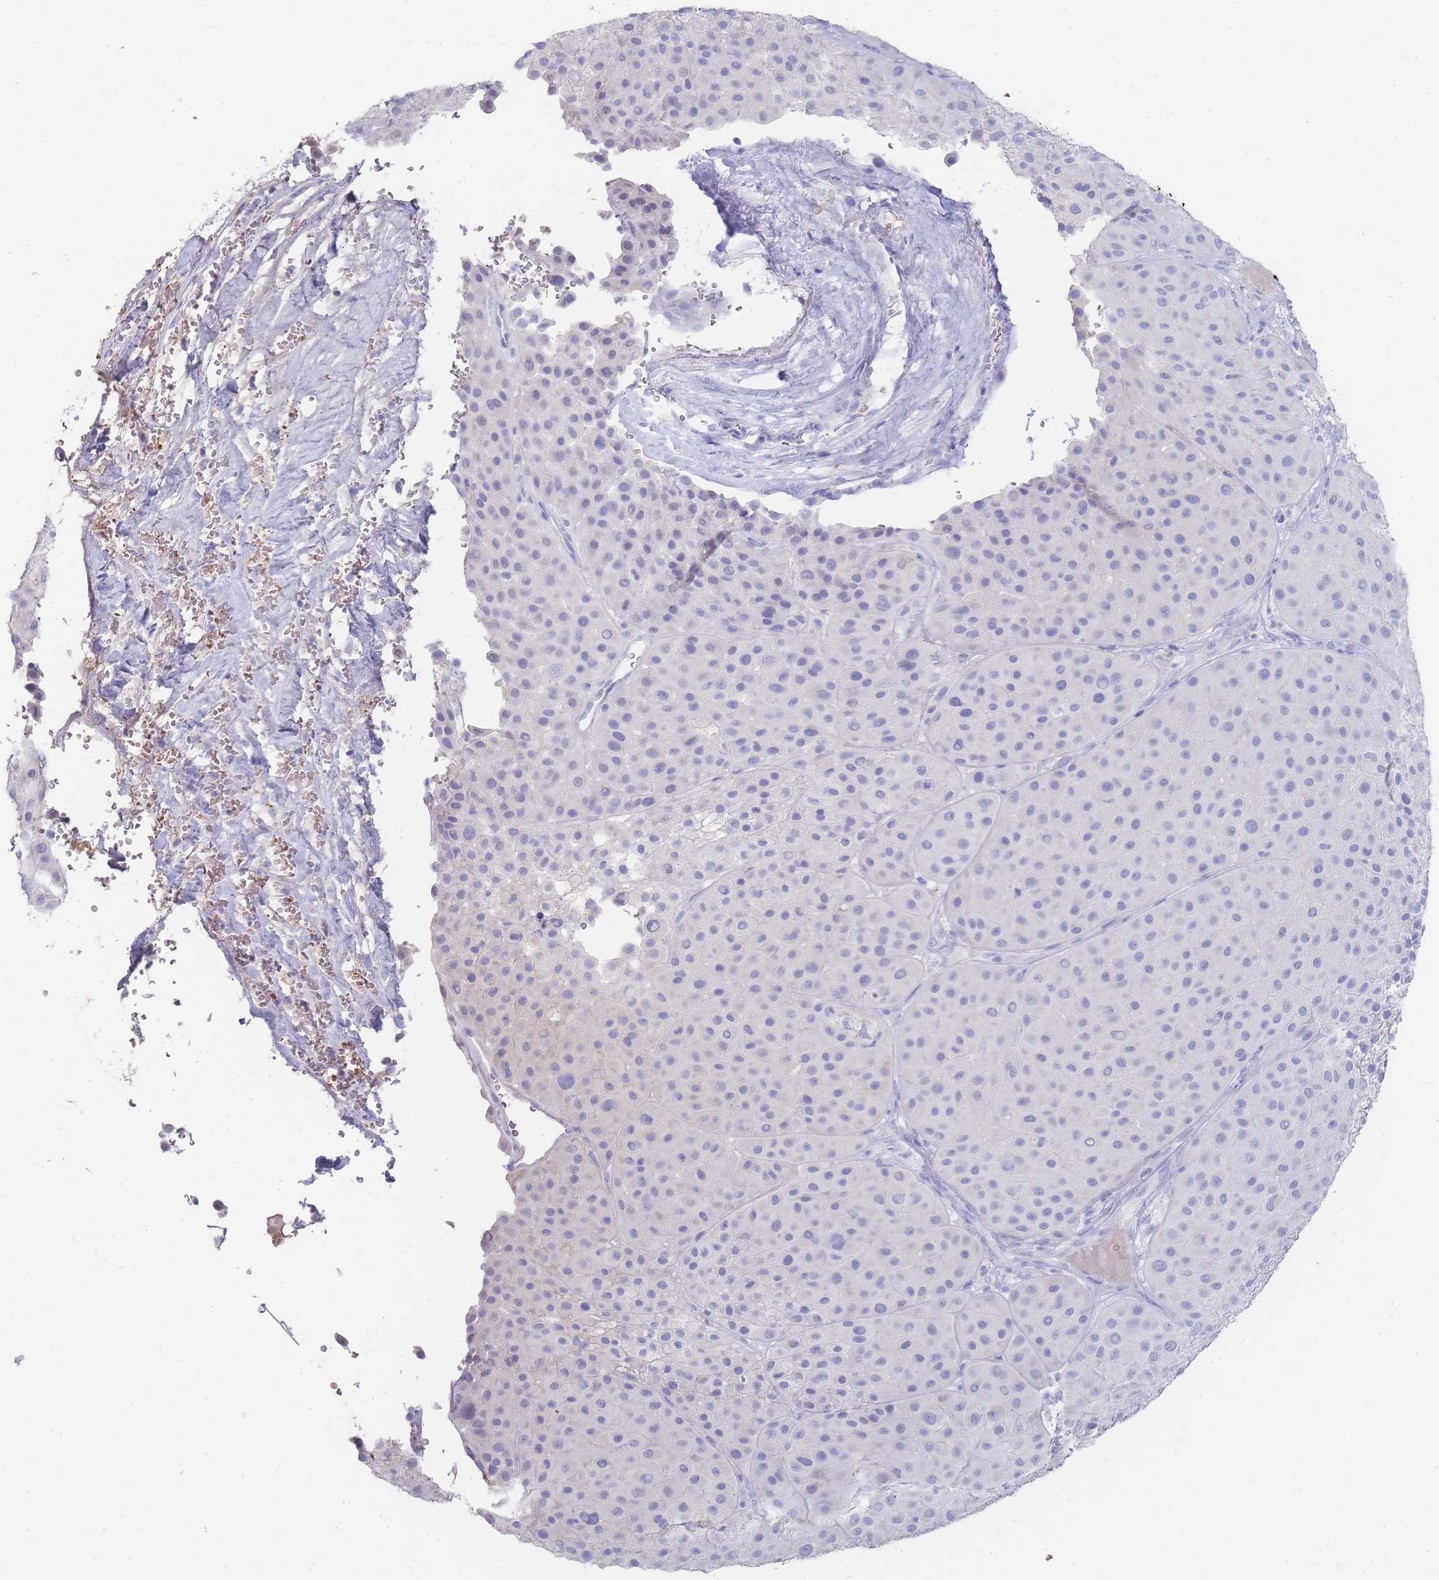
{"staining": {"intensity": "negative", "quantity": "none", "location": "none"}, "tissue": "melanoma", "cell_type": "Tumor cells", "image_type": "cancer", "snomed": [{"axis": "morphology", "description": "Malignant melanoma, Metastatic site"}, {"axis": "topography", "description": "Smooth muscle"}], "caption": "Protein analysis of melanoma reveals no significant expression in tumor cells. The staining is performed using DAB (3,3'-diaminobenzidine) brown chromogen with nuclei counter-stained in using hematoxylin.", "gene": "HBG2", "patient": {"sex": "male", "age": 41}}